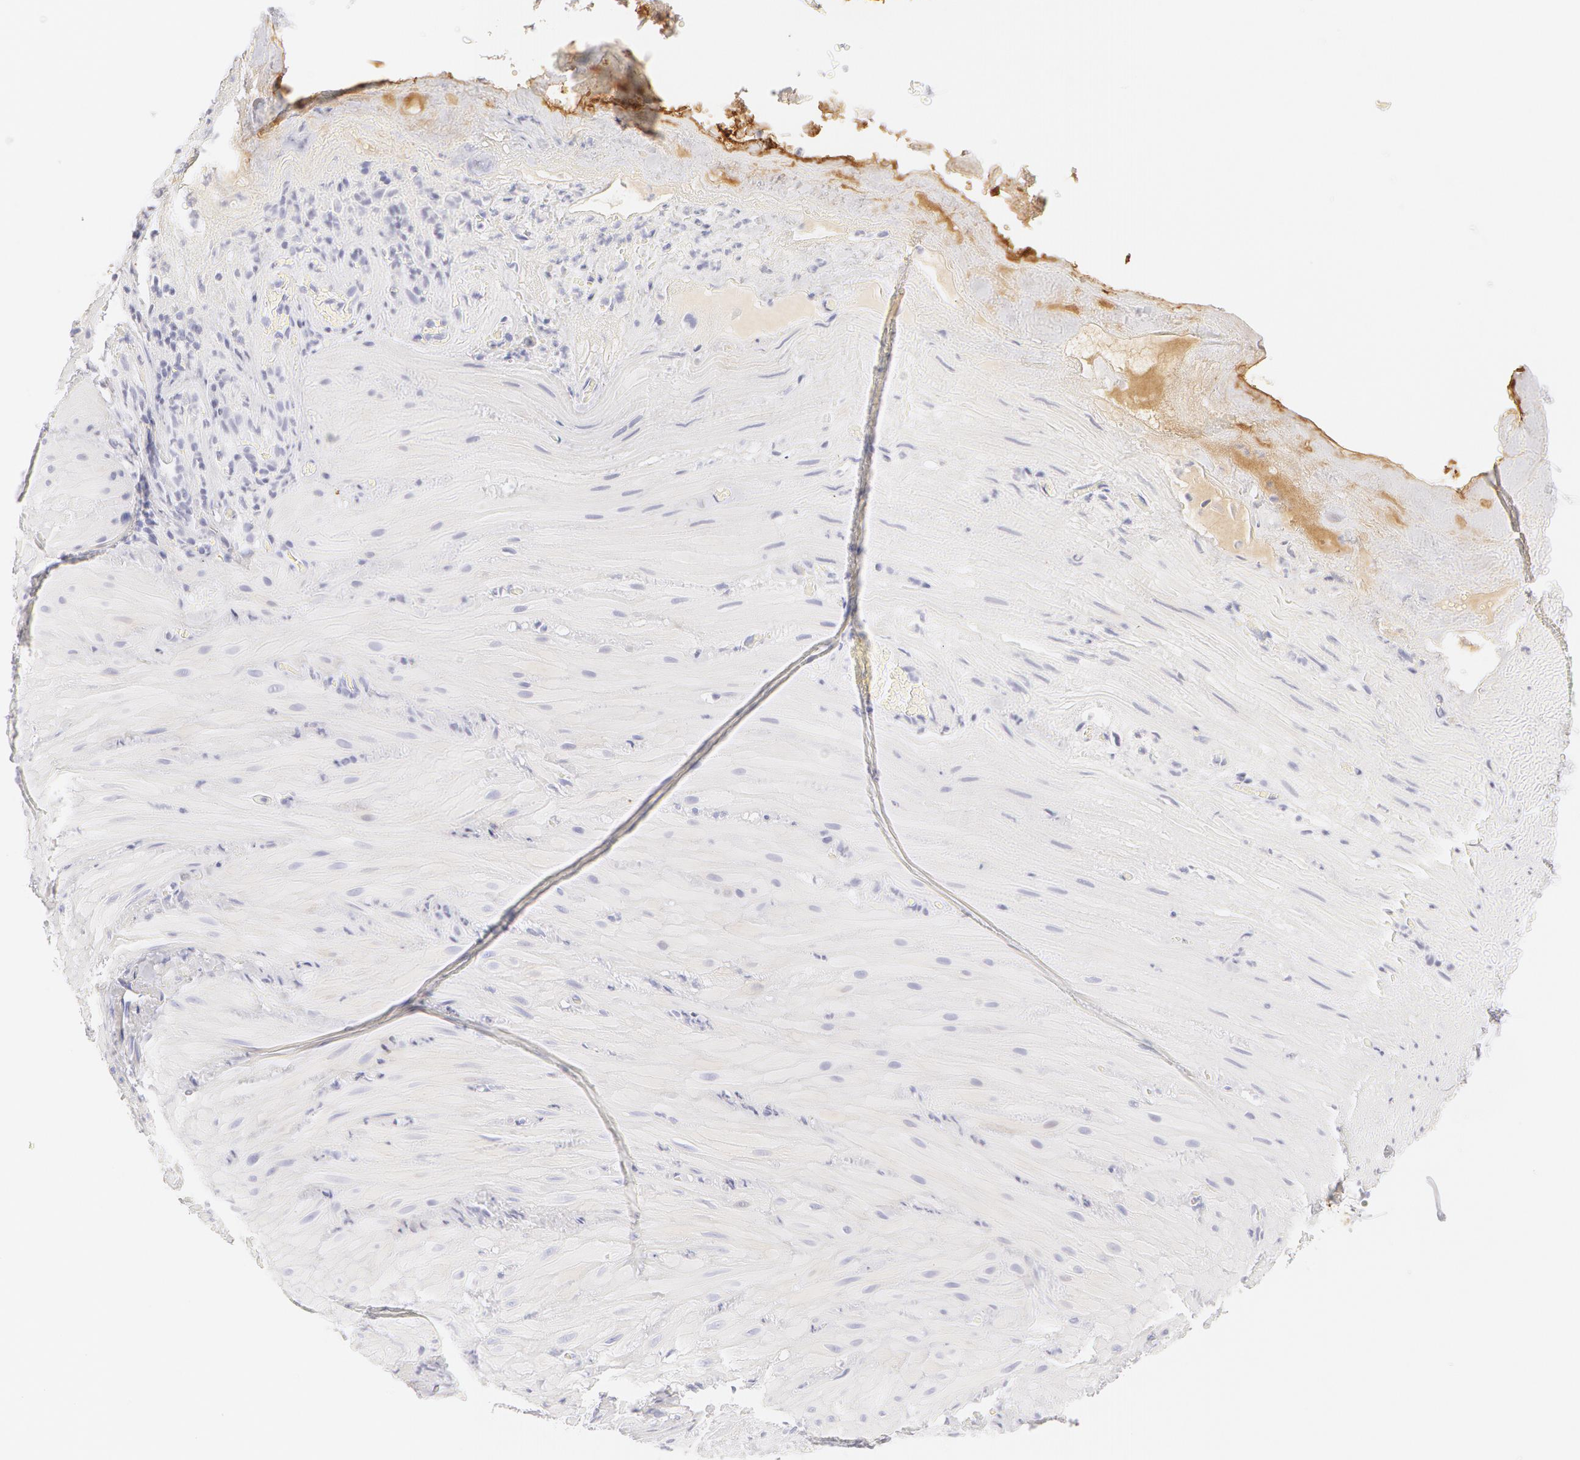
{"staining": {"intensity": "negative", "quantity": "none", "location": "none"}, "tissue": "smooth muscle", "cell_type": "Smooth muscle cells", "image_type": "normal", "snomed": [{"axis": "morphology", "description": "Normal tissue, NOS"}, {"axis": "topography", "description": "Duodenum"}], "caption": "An image of smooth muscle stained for a protein reveals no brown staining in smooth muscle cells. The staining is performed using DAB brown chromogen with nuclei counter-stained in using hematoxylin.", "gene": "KRT8", "patient": {"sex": "male", "age": 63}}